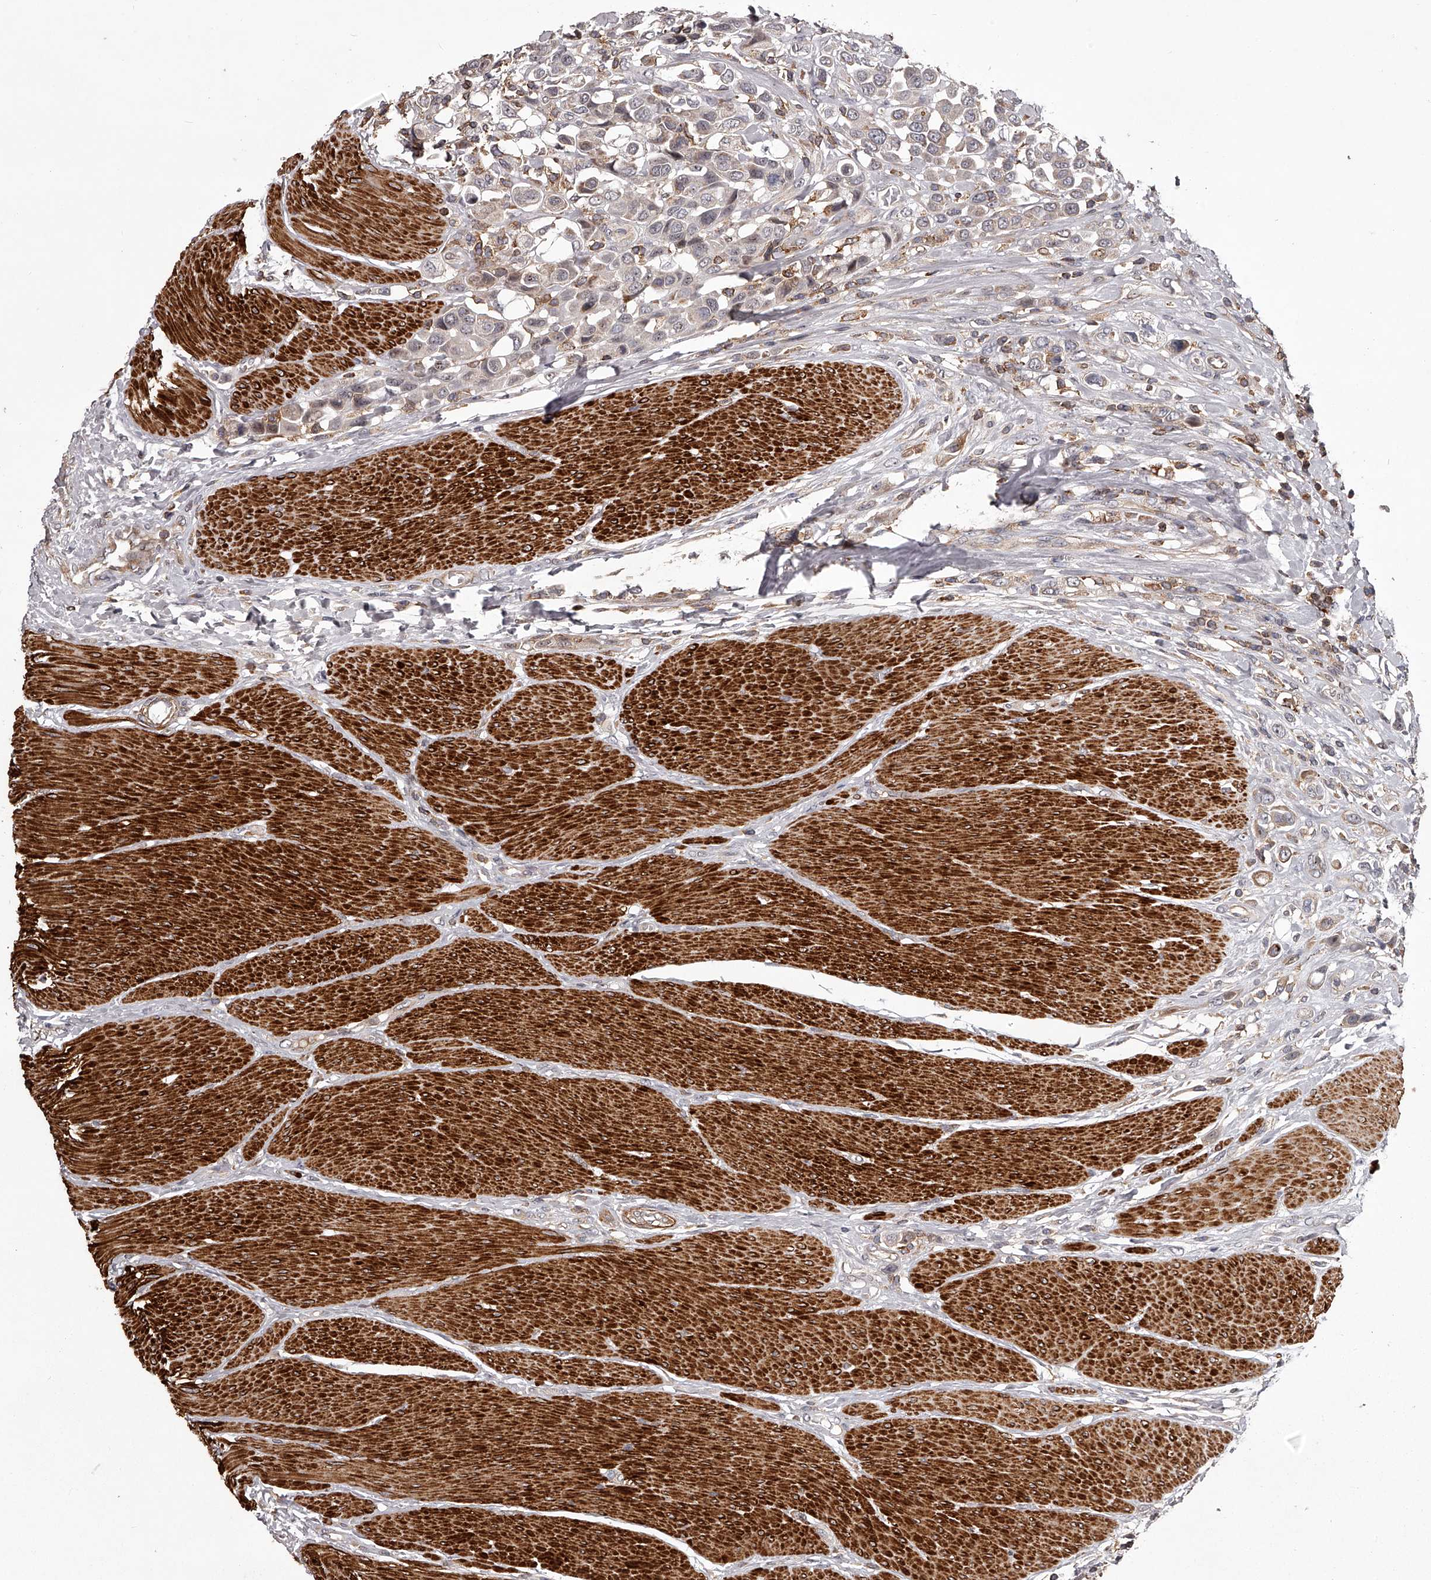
{"staining": {"intensity": "weak", "quantity": "25%-75%", "location": "cytoplasmic/membranous"}, "tissue": "urothelial cancer", "cell_type": "Tumor cells", "image_type": "cancer", "snomed": [{"axis": "morphology", "description": "Urothelial carcinoma, High grade"}, {"axis": "topography", "description": "Urinary bladder"}], "caption": "Immunohistochemistry (IHC) staining of urothelial carcinoma (high-grade), which shows low levels of weak cytoplasmic/membranous staining in about 25%-75% of tumor cells indicating weak cytoplasmic/membranous protein expression. The staining was performed using DAB (brown) for protein detection and nuclei were counterstained in hematoxylin (blue).", "gene": "RRP36", "patient": {"sex": "male", "age": 50}}